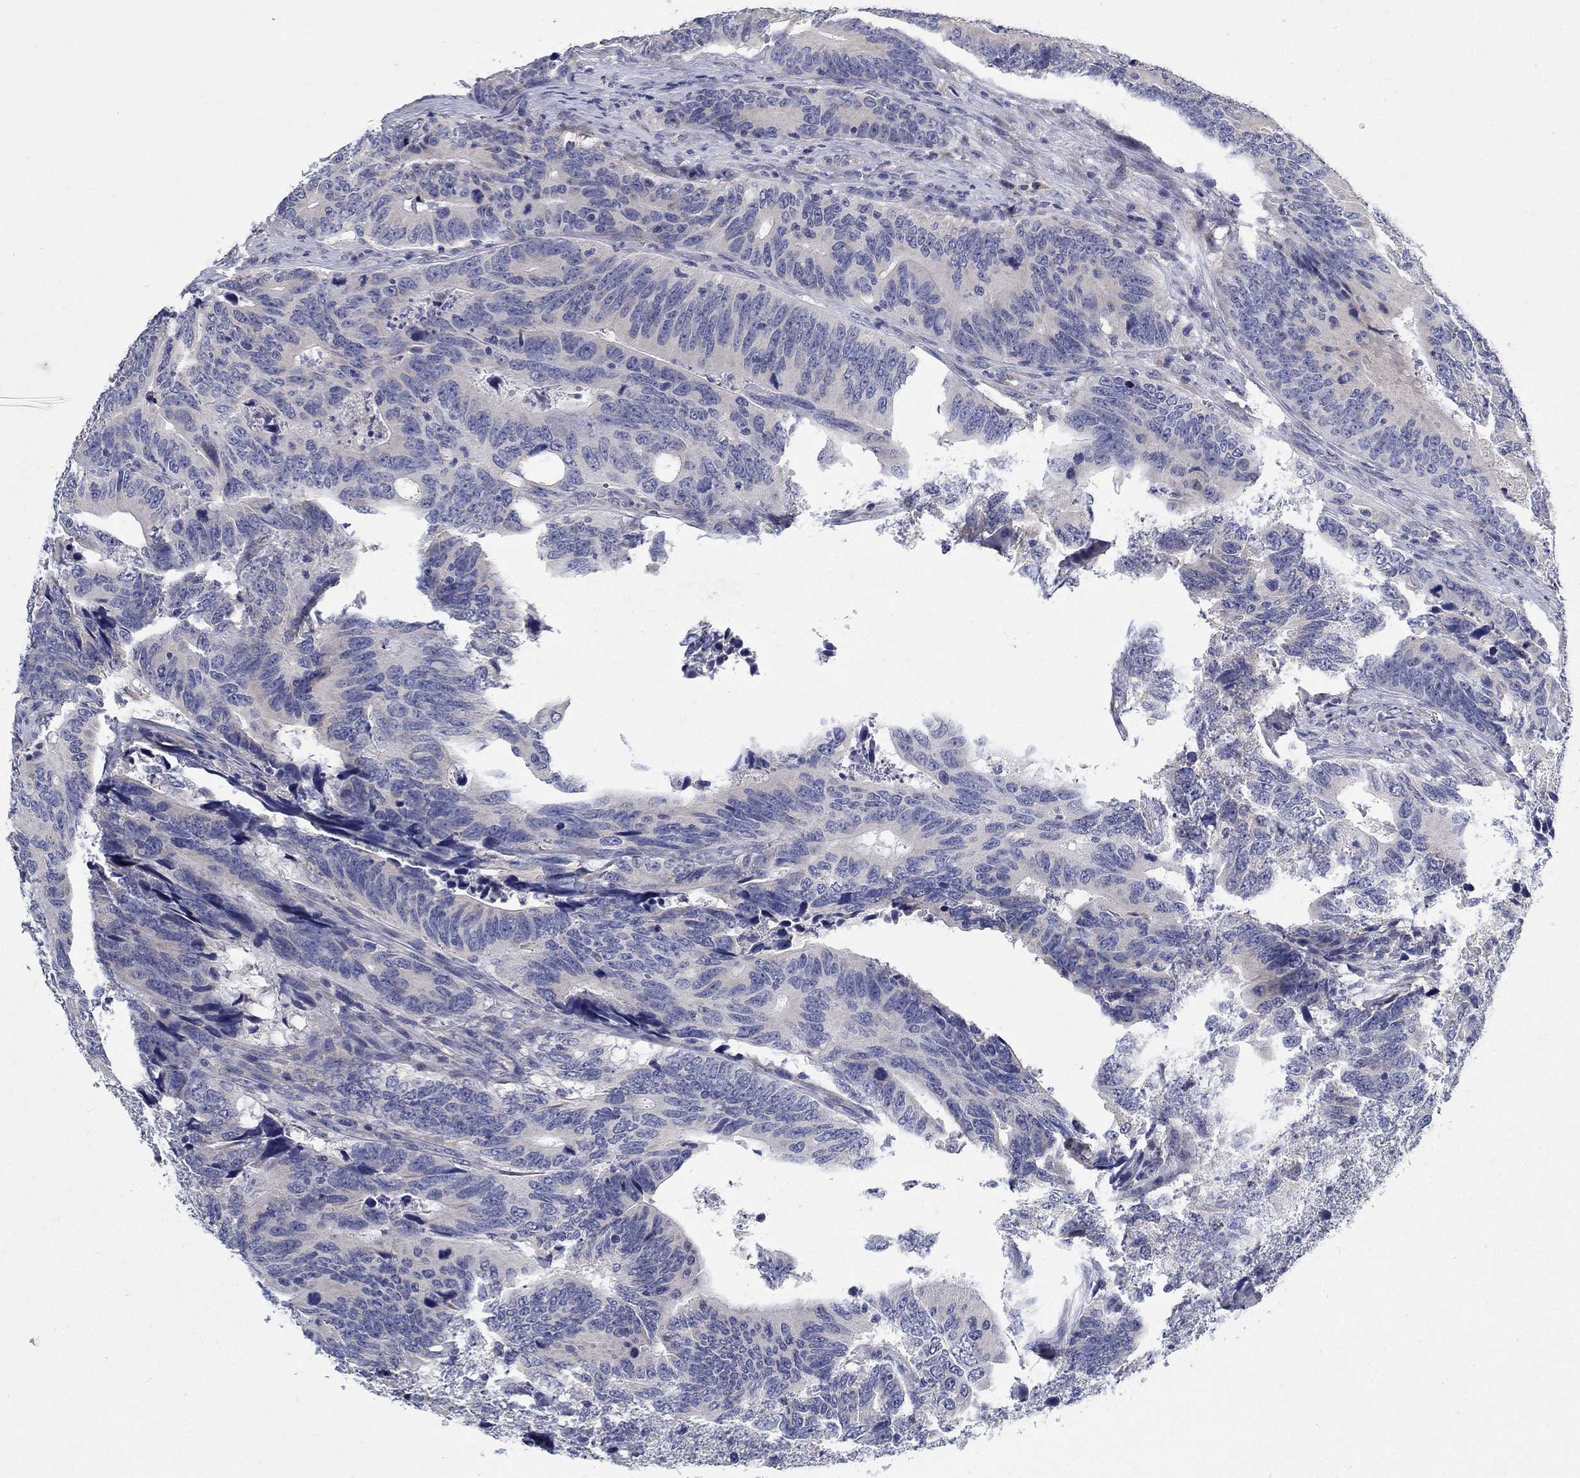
{"staining": {"intensity": "negative", "quantity": "none", "location": "none"}, "tissue": "colorectal cancer", "cell_type": "Tumor cells", "image_type": "cancer", "snomed": [{"axis": "morphology", "description": "Adenocarcinoma, NOS"}, {"axis": "topography", "description": "Colon"}], "caption": "An image of adenocarcinoma (colorectal) stained for a protein exhibits no brown staining in tumor cells.", "gene": "PROZ", "patient": {"sex": "female", "age": 90}}